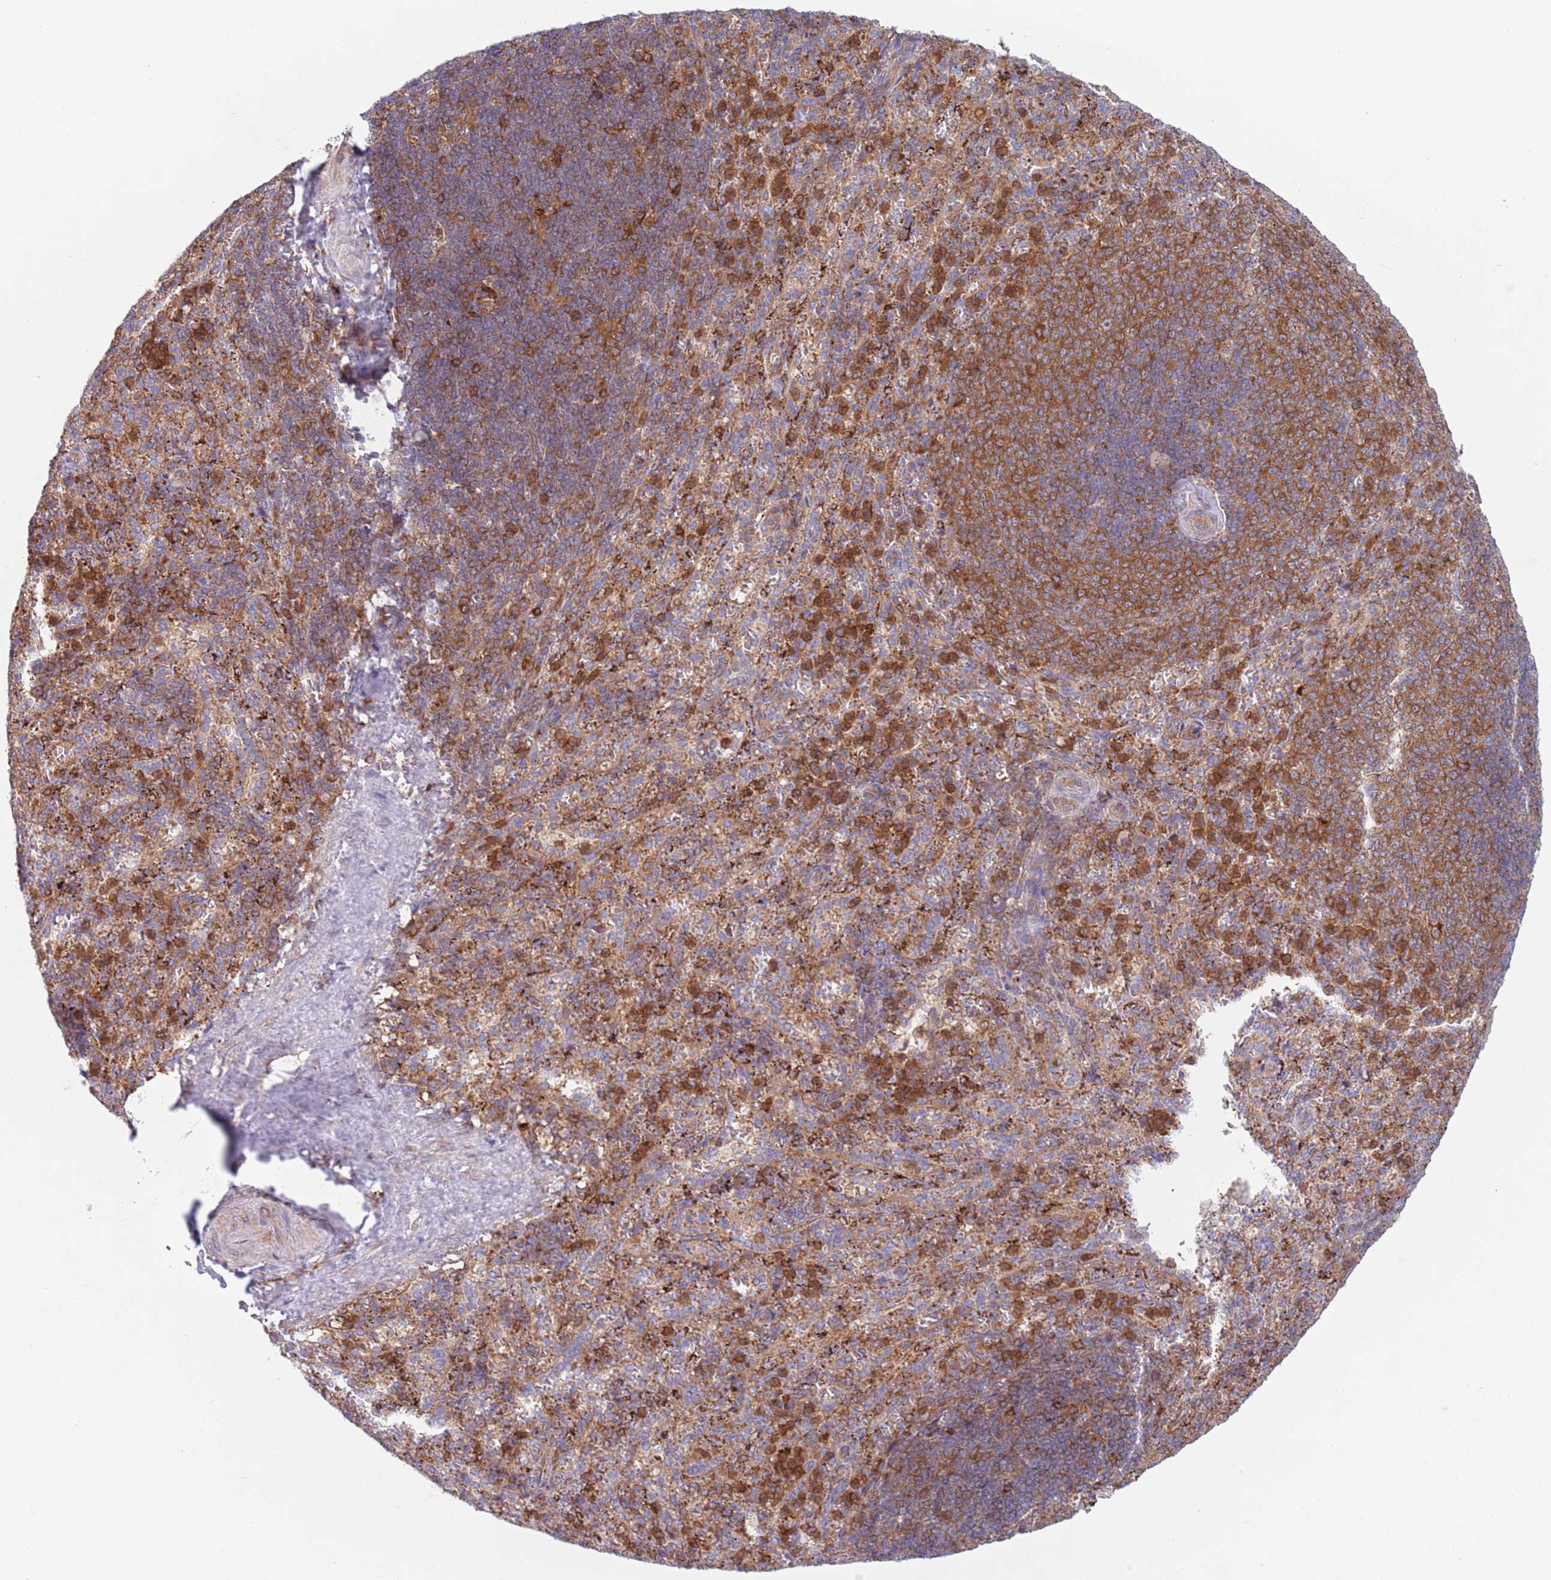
{"staining": {"intensity": "strong", "quantity": "<25%", "location": "cytoplasmic/membranous"}, "tissue": "spleen", "cell_type": "Cells in red pulp", "image_type": "normal", "snomed": [{"axis": "morphology", "description": "Normal tissue, NOS"}, {"axis": "topography", "description": "Spleen"}], "caption": "Immunohistochemistry (IHC) histopathology image of unremarkable spleen stained for a protein (brown), which shows medium levels of strong cytoplasmic/membranous positivity in approximately <25% of cells in red pulp.", "gene": "ZMYM5", "patient": {"sex": "female", "age": 21}}